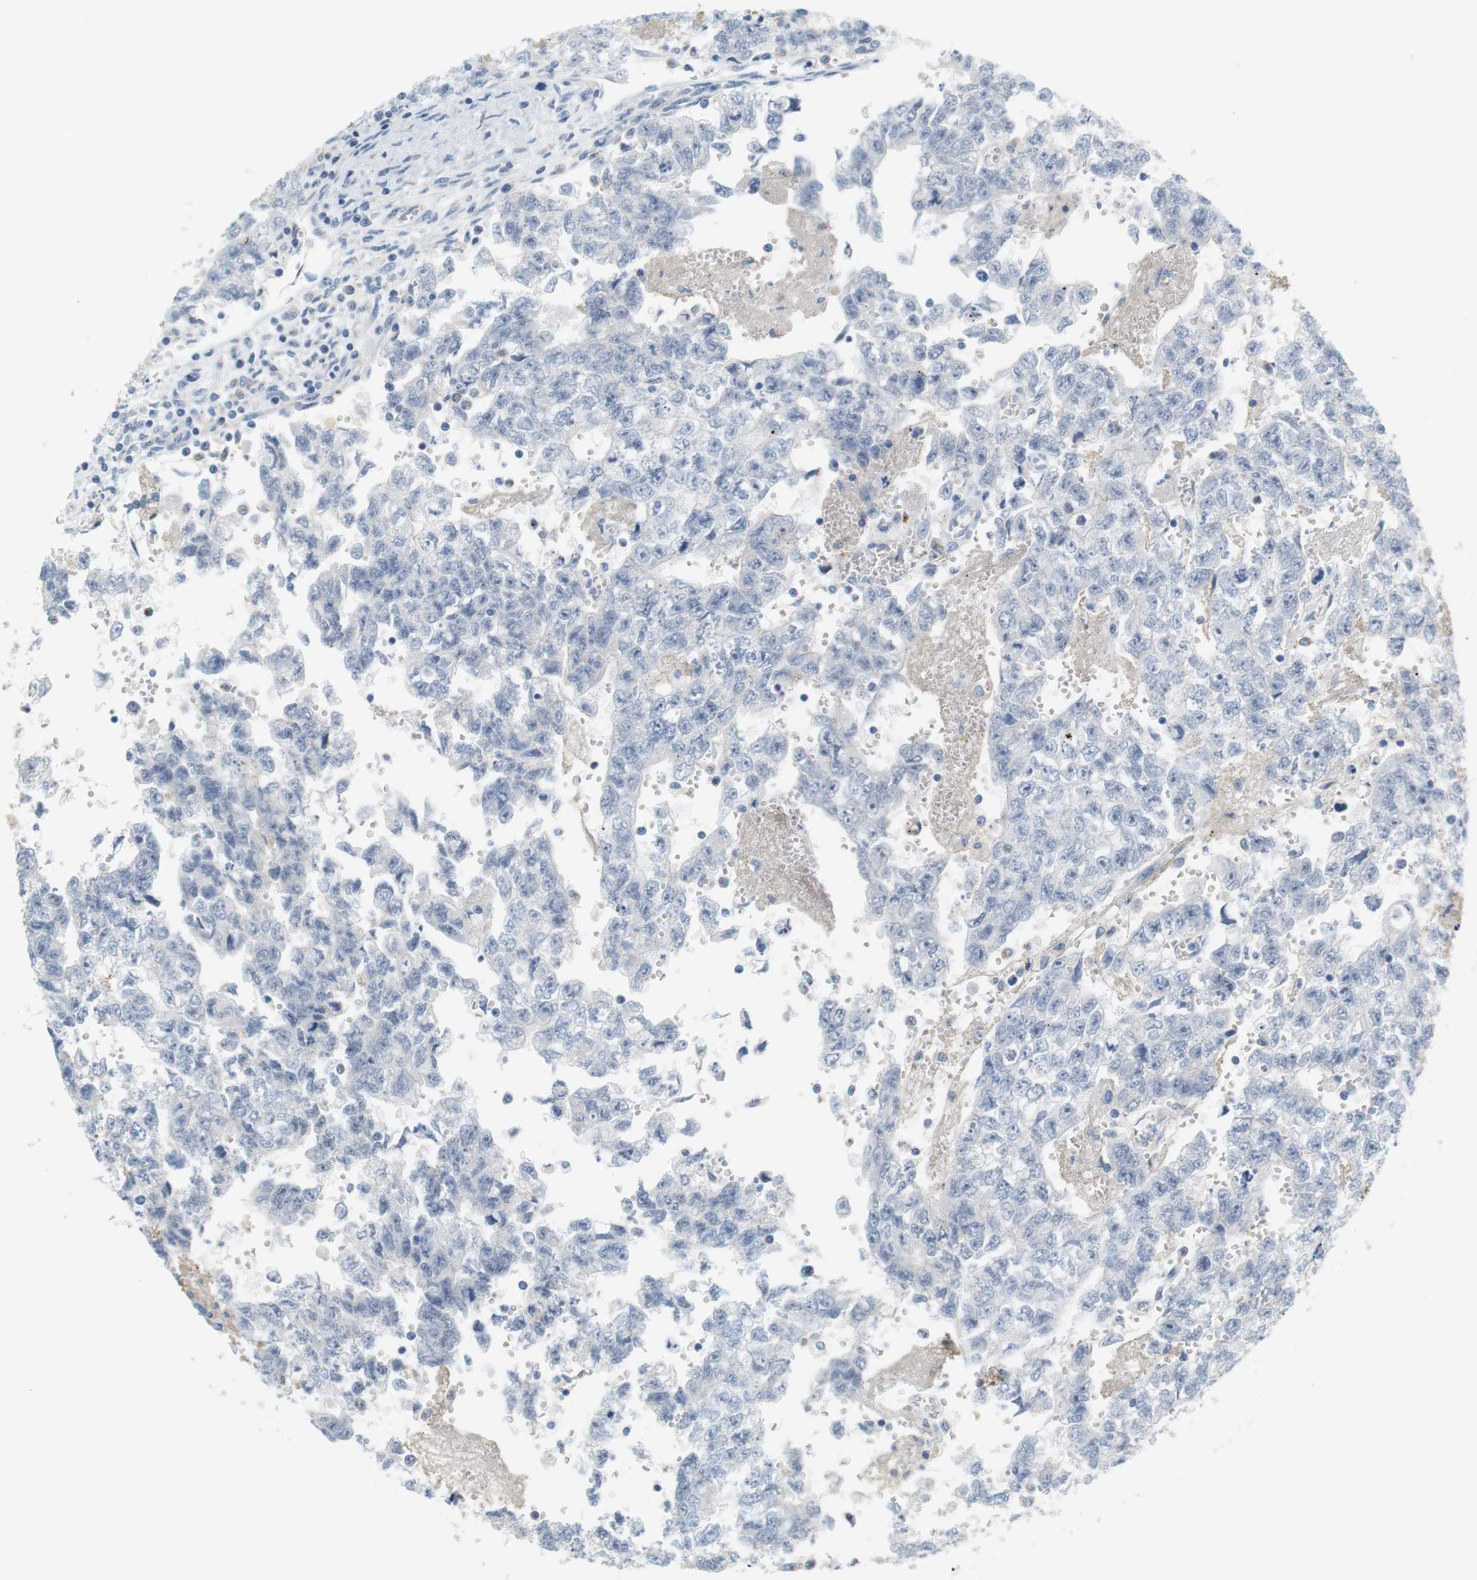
{"staining": {"intensity": "negative", "quantity": "none", "location": "none"}, "tissue": "testis cancer", "cell_type": "Tumor cells", "image_type": "cancer", "snomed": [{"axis": "morphology", "description": "Seminoma, NOS"}, {"axis": "morphology", "description": "Carcinoma, Embryonal, NOS"}, {"axis": "topography", "description": "Testis"}], "caption": "Immunohistochemistry of human testis cancer shows no expression in tumor cells.", "gene": "CD300E", "patient": {"sex": "male", "age": 38}}